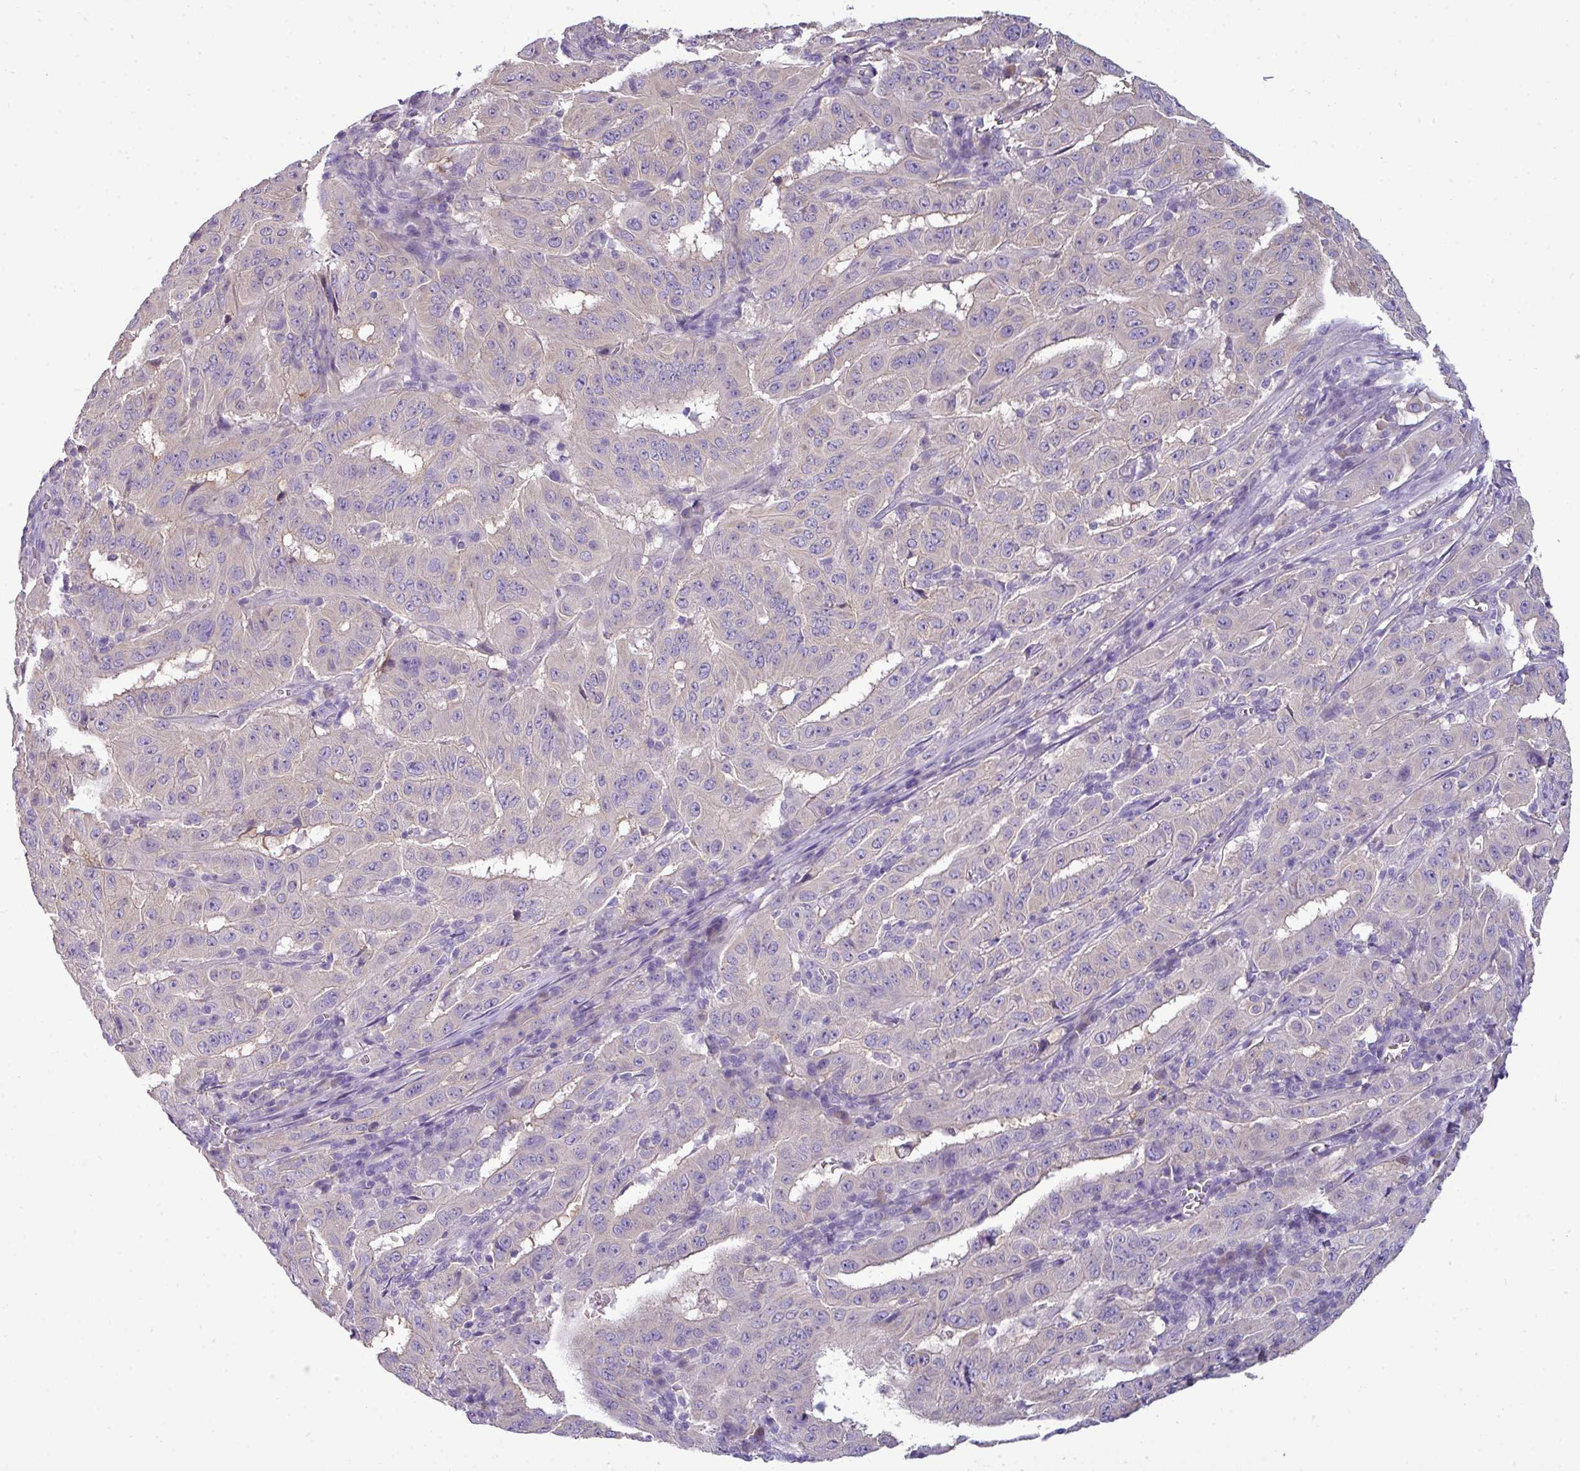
{"staining": {"intensity": "negative", "quantity": "none", "location": "none"}, "tissue": "pancreatic cancer", "cell_type": "Tumor cells", "image_type": "cancer", "snomed": [{"axis": "morphology", "description": "Adenocarcinoma, NOS"}, {"axis": "topography", "description": "Pancreas"}], "caption": "This is an immunohistochemistry photomicrograph of pancreatic cancer (adenocarcinoma). There is no staining in tumor cells.", "gene": "DNAAF9", "patient": {"sex": "male", "age": 63}}